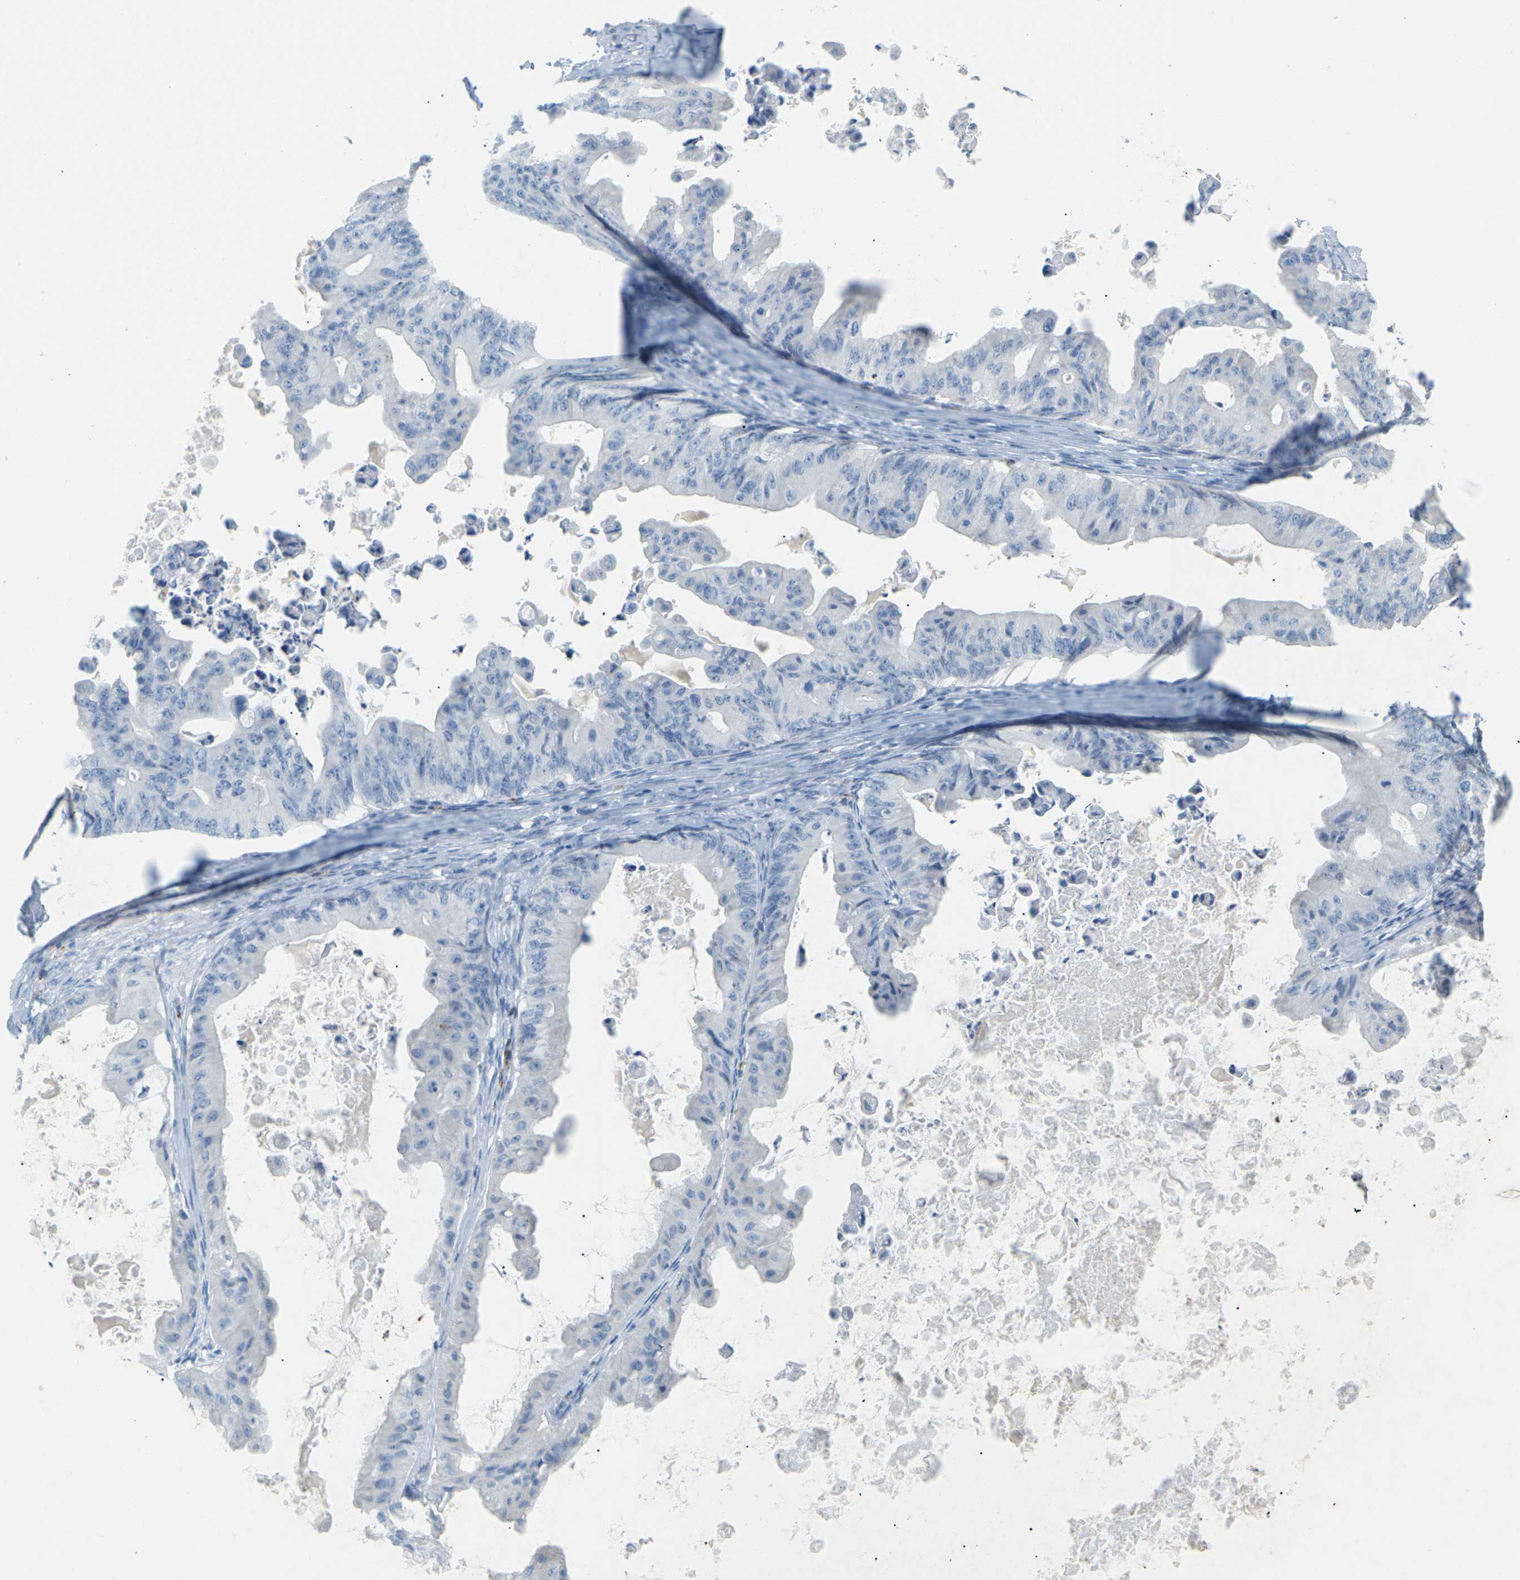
{"staining": {"intensity": "negative", "quantity": "none", "location": "none"}, "tissue": "ovarian cancer", "cell_type": "Tumor cells", "image_type": "cancer", "snomed": [{"axis": "morphology", "description": "Cystadenocarcinoma, mucinous, NOS"}, {"axis": "topography", "description": "Ovary"}], "caption": "Mucinous cystadenocarcinoma (ovarian) stained for a protein using IHC reveals no expression tumor cells.", "gene": "CDH16", "patient": {"sex": "female", "age": 37}}